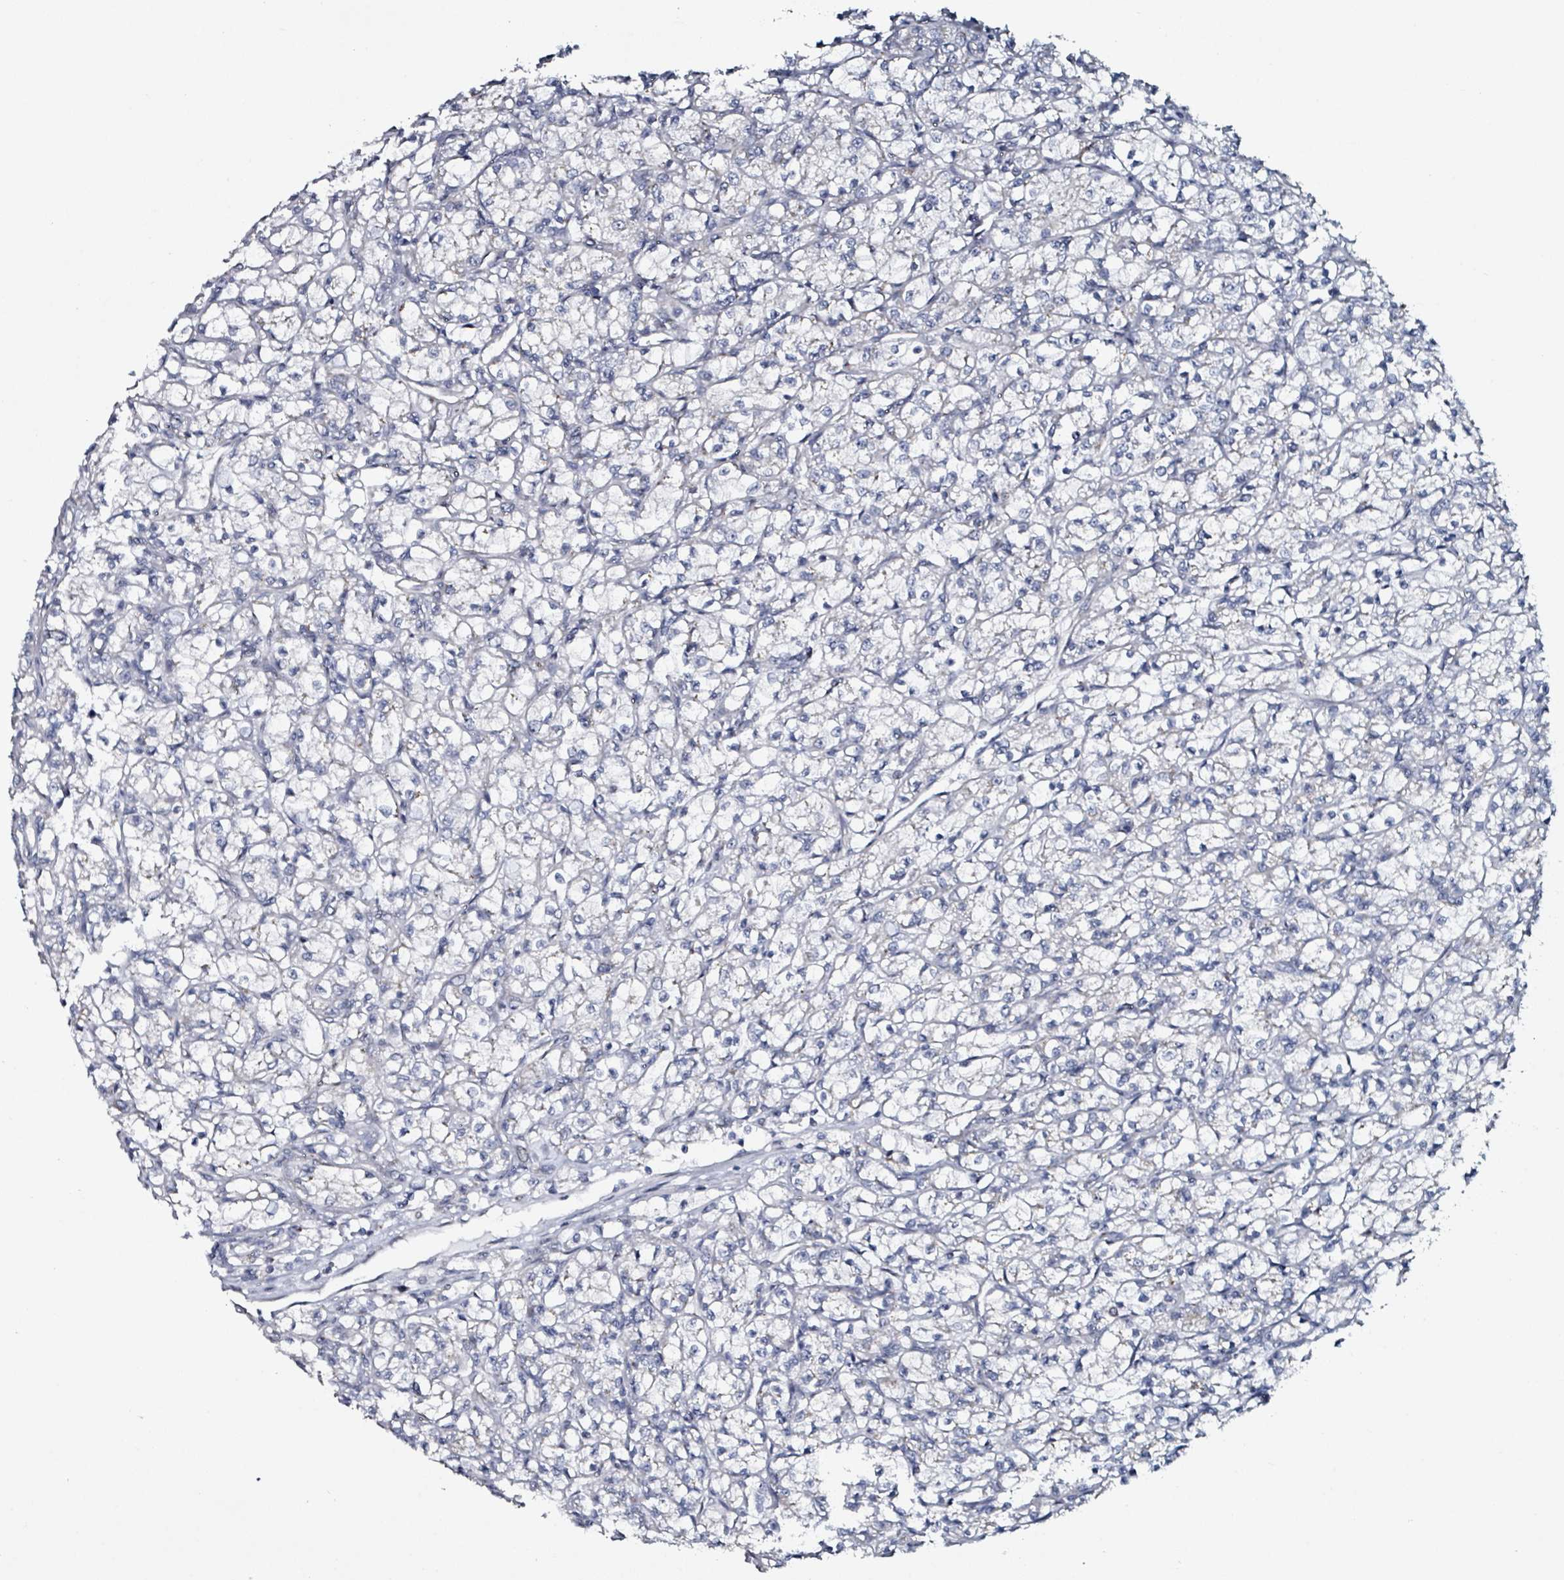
{"staining": {"intensity": "negative", "quantity": "none", "location": "none"}, "tissue": "renal cancer", "cell_type": "Tumor cells", "image_type": "cancer", "snomed": [{"axis": "morphology", "description": "Adenocarcinoma, NOS"}, {"axis": "topography", "description": "Kidney"}], "caption": "Protein analysis of renal adenocarcinoma demonstrates no significant staining in tumor cells. Brightfield microscopy of IHC stained with DAB (3,3'-diaminobenzidine) (brown) and hematoxylin (blue), captured at high magnification.", "gene": "B3GAT3", "patient": {"sex": "female", "age": 59}}